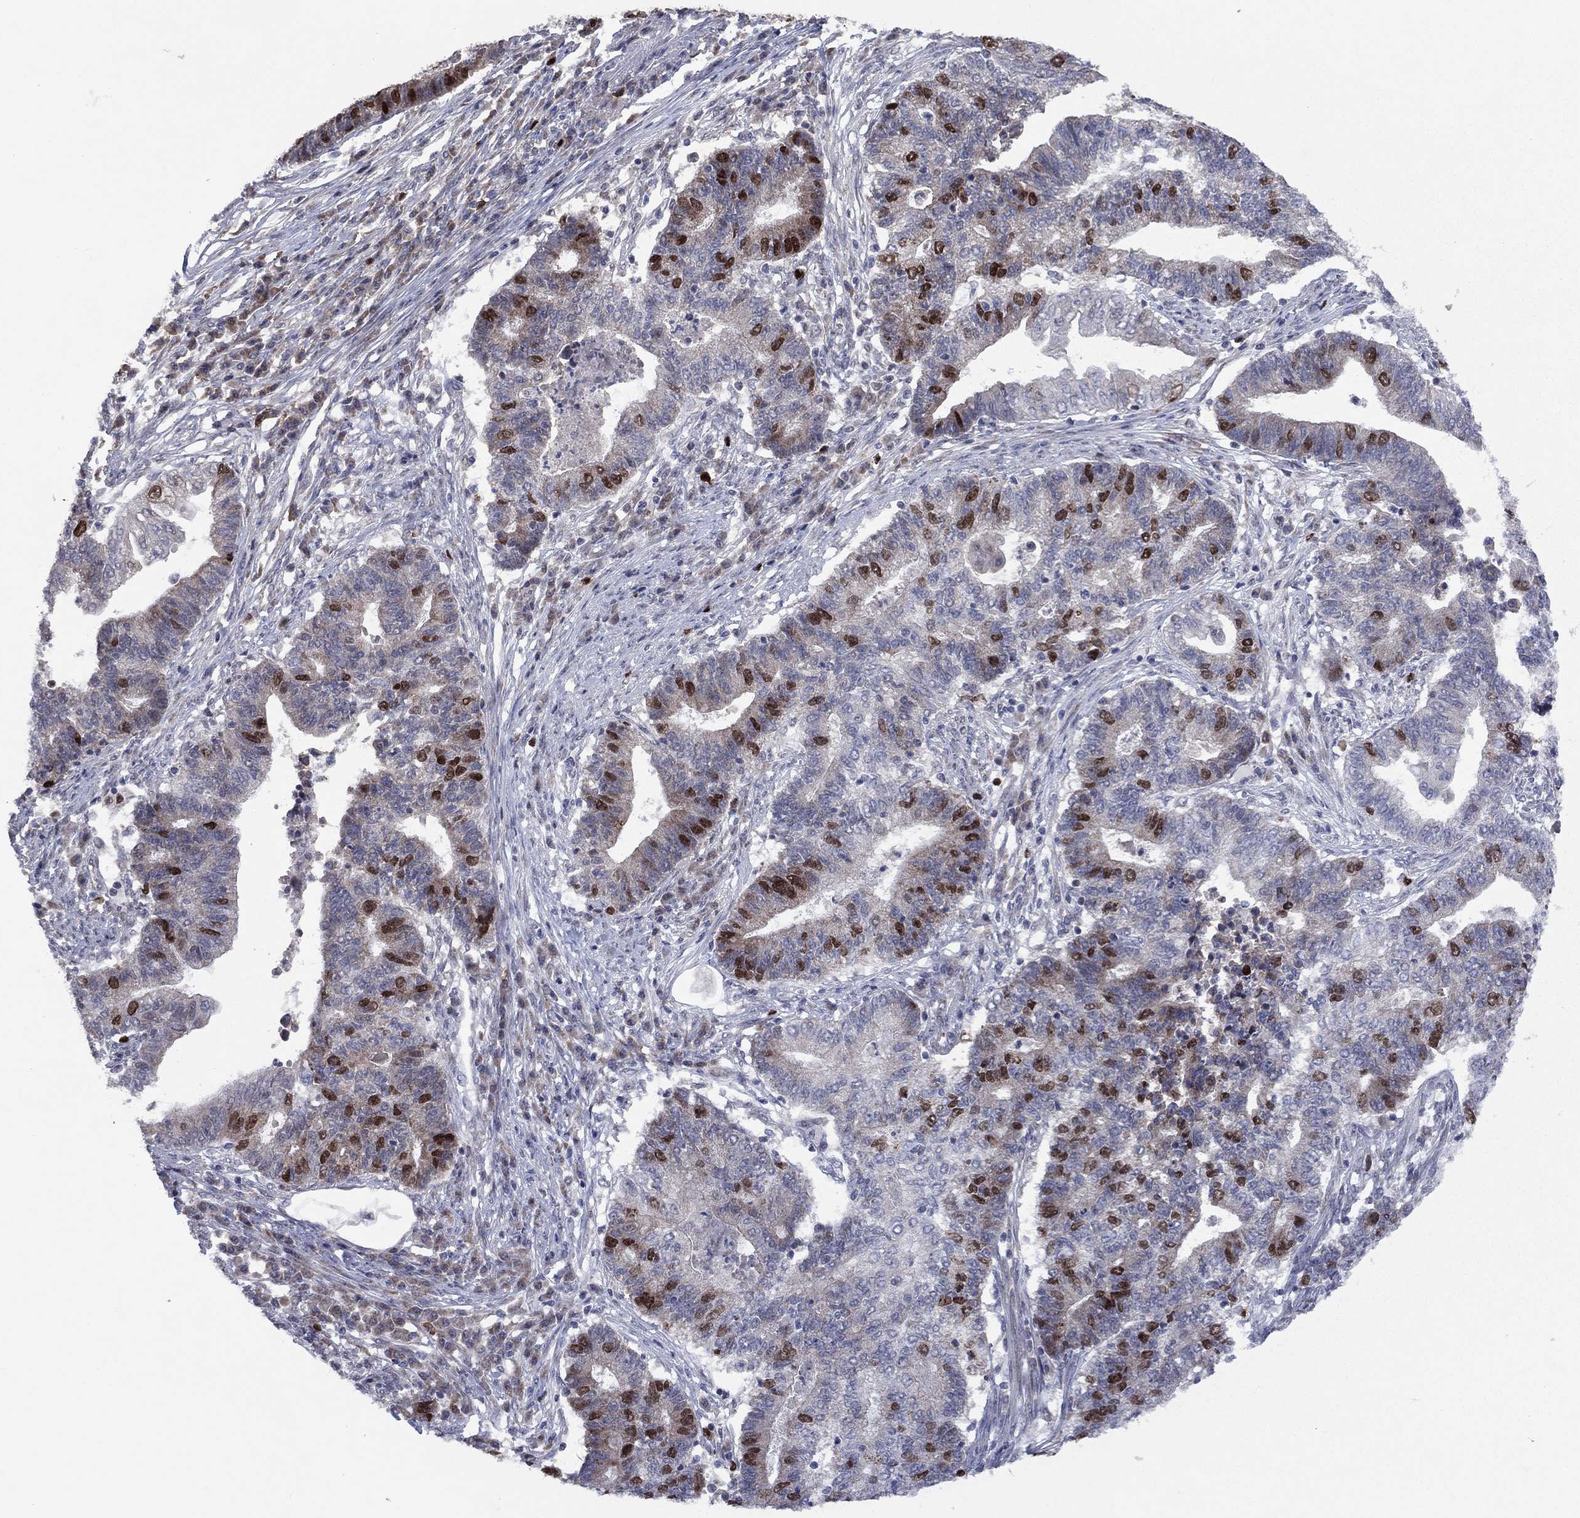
{"staining": {"intensity": "strong", "quantity": "25%-75%", "location": "nuclear"}, "tissue": "endometrial cancer", "cell_type": "Tumor cells", "image_type": "cancer", "snomed": [{"axis": "morphology", "description": "Adenocarcinoma, NOS"}, {"axis": "topography", "description": "Uterus"}, {"axis": "topography", "description": "Endometrium"}], "caption": "Endometrial adenocarcinoma stained for a protein (brown) displays strong nuclear positive staining in about 25%-75% of tumor cells.", "gene": "CDCA5", "patient": {"sex": "female", "age": 54}}